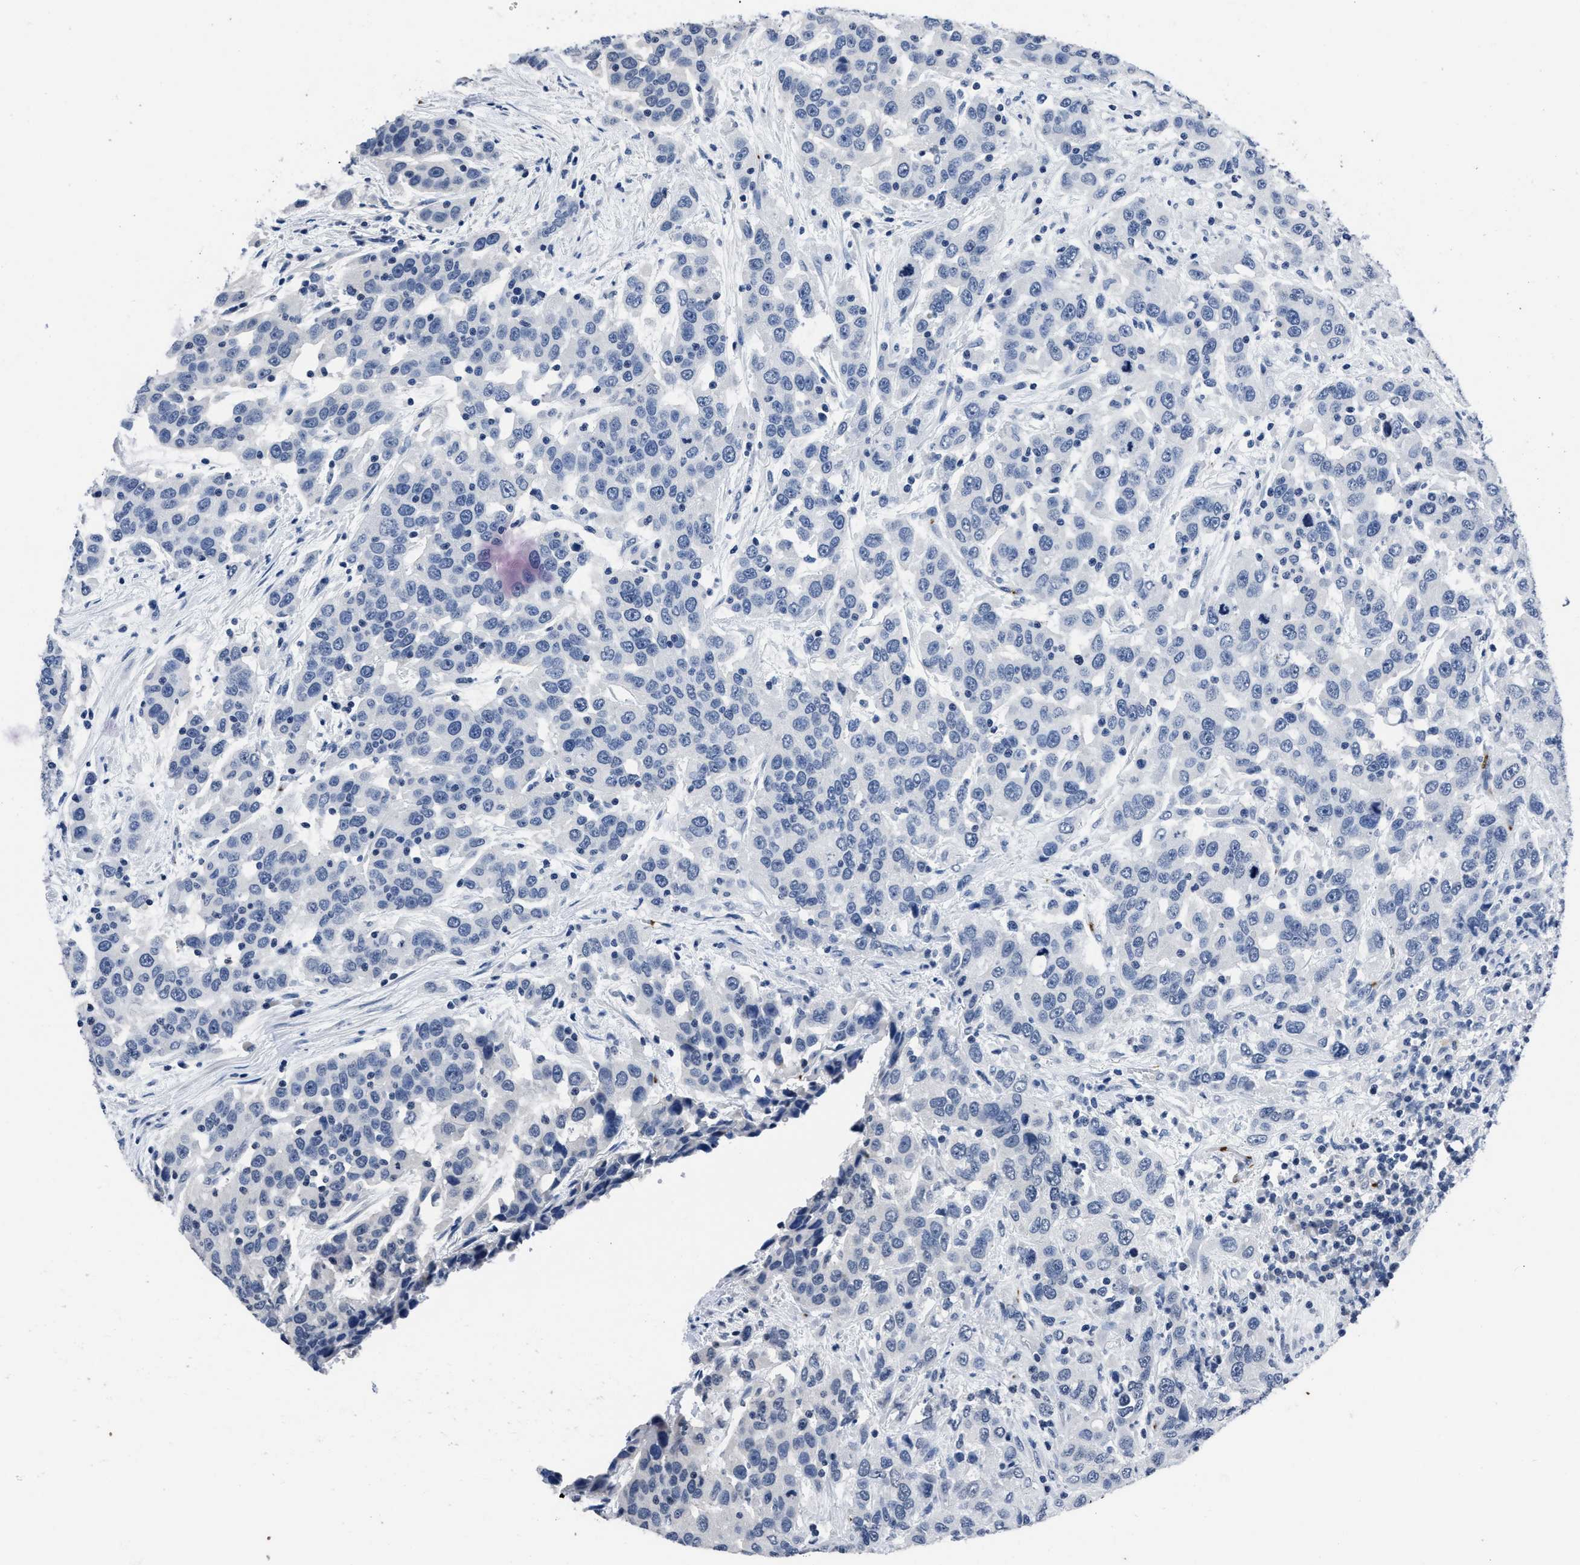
{"staining": {"intensity": "negative", "quantity": "none", "location": "none"}, "tissue": "urothelial cancer", "cell_type": "Tumor cells", "image_type": "cancer", "snomed": [{"axis": "morphology", "description": "Urothelial carcinoma, High grade"}, {"axis": "topography", "description": "Urinary bladder"}], "caption": "Tumor cells show no significant staining in urothelial cancer.", "gene": "ITGA2B", "patient": {"sex": "female", "age": 80}}